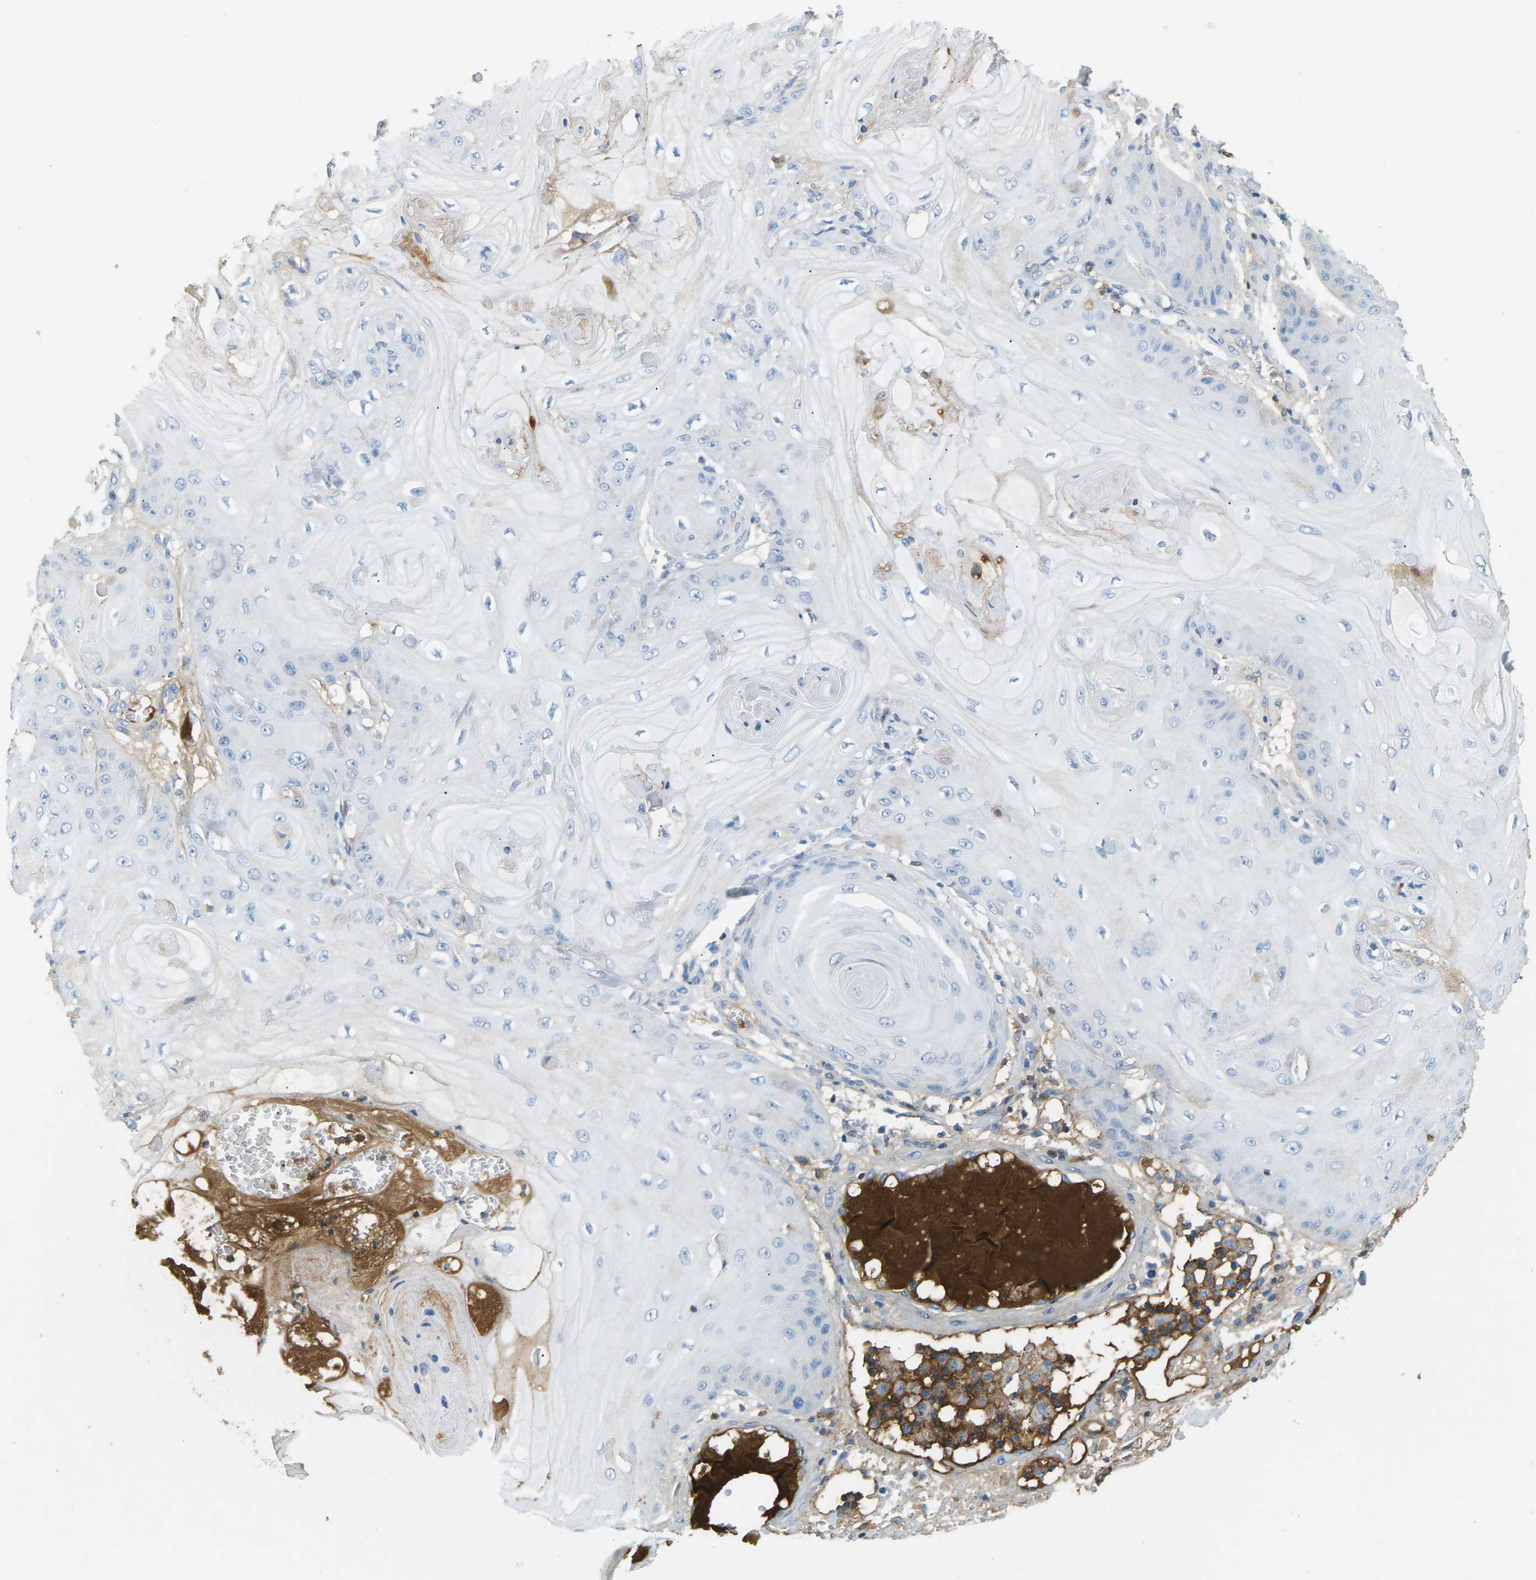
{"staining": {"intensity": "negative", "quantity": "none", "location": "none"}, "tissue": "skin cancer", "cell_type": "Tumor cells", "image_type": "cancer", "snomed": [{"axis": "morphology", "description": "Squamous cell carcinoma, NOS"}, {"axis": "topography", "description": "Skin"}], "caption": "This is an immunohistochemistry (IHC) photomicrograph of human skin cancer (squamous cell carcinoma). There is no expression in tumor cells.", "gene": "CFI", "patient": {"sex": "male", "age": 74}}